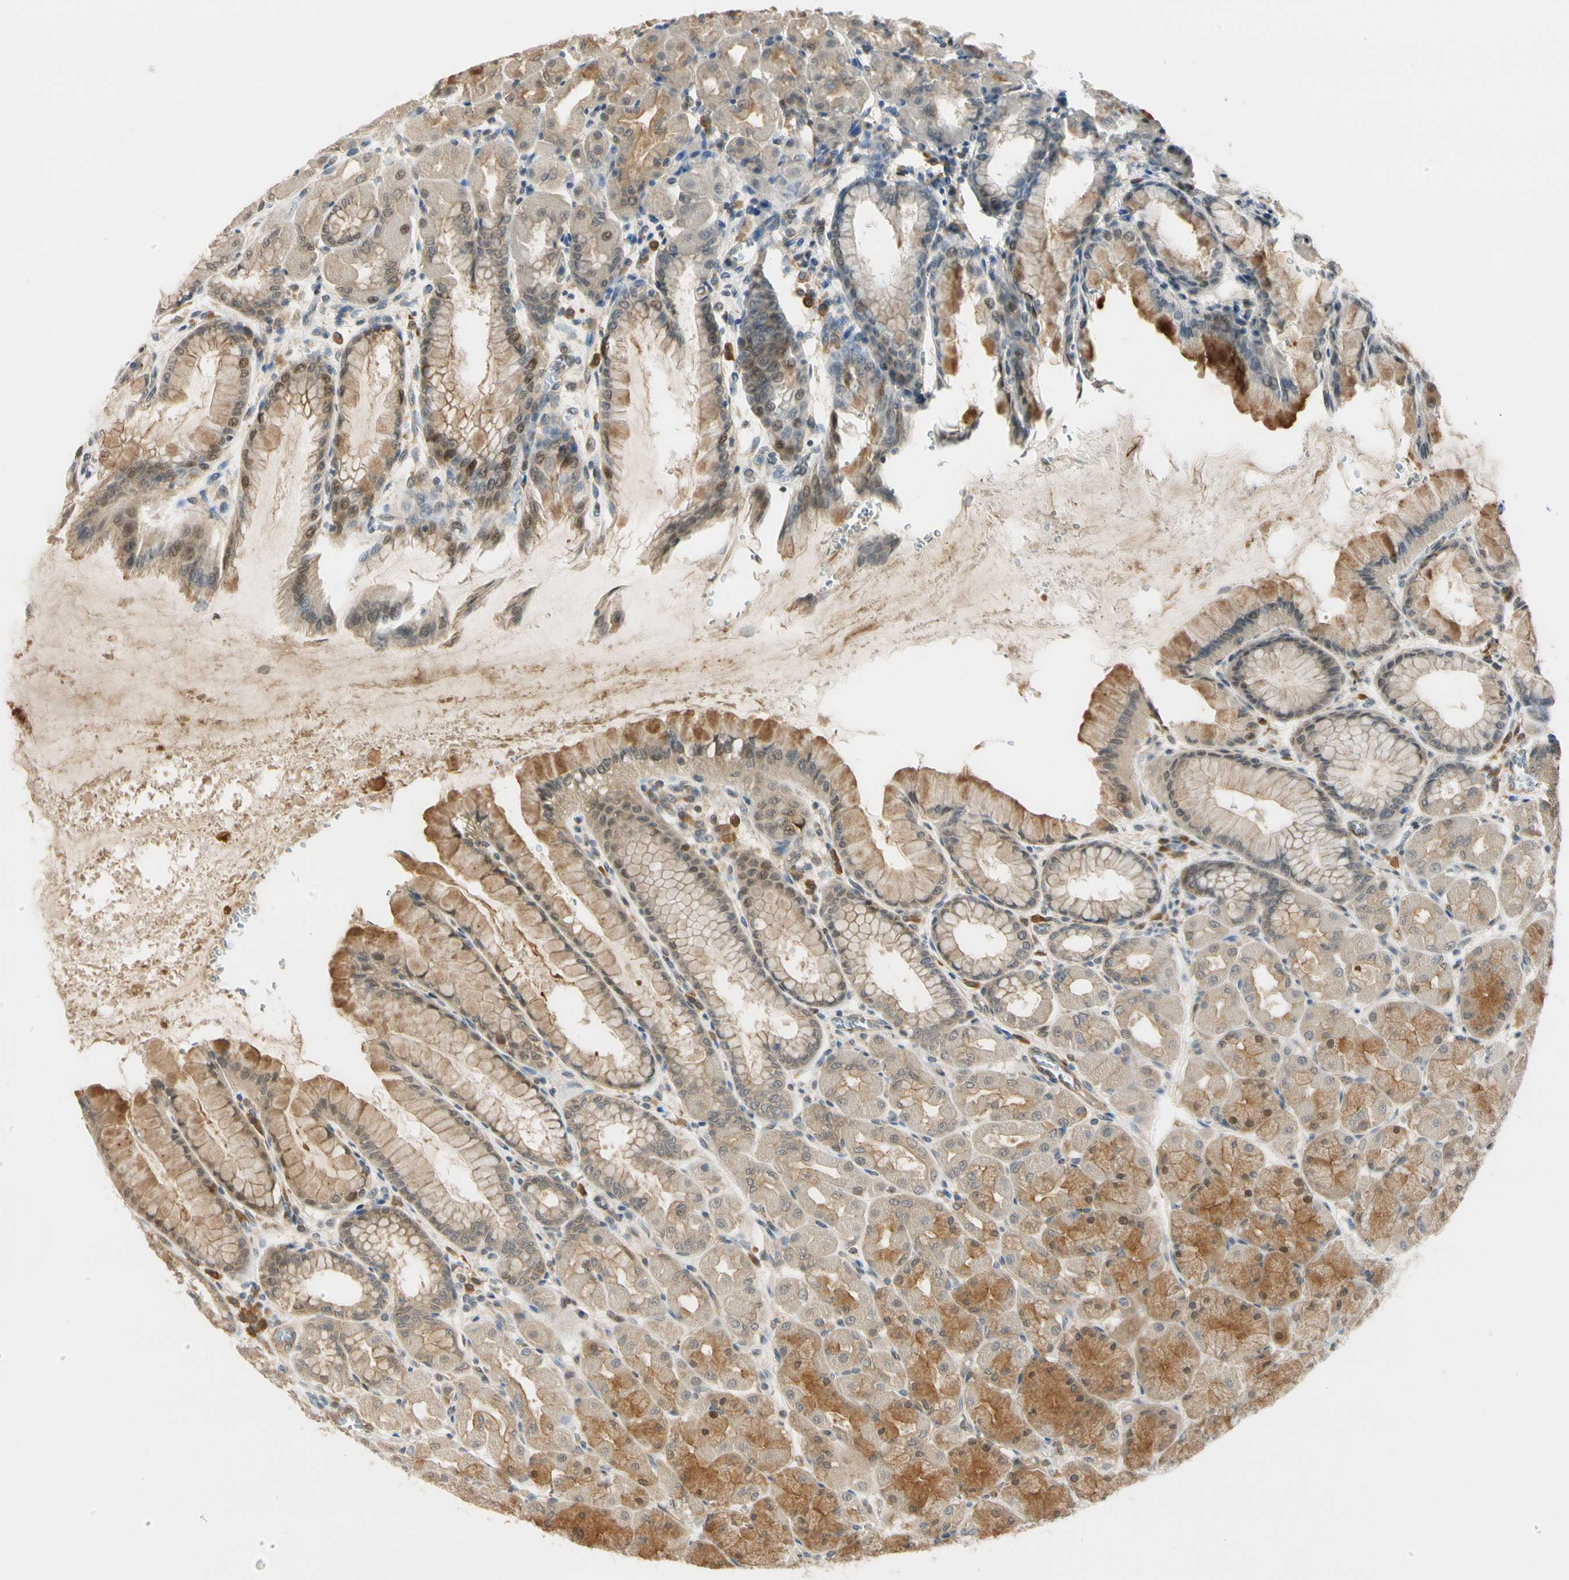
{"staining": {"intensity": "moderate", "quantity": "25%-75%", "location": "cytoplasmic/membranous"}, "tissue": "stomach", "cell_type": "Glandular cells", "image_type": "normal", "snomed": [{"axis": "morphology", "description": "Normal tissue, NOS"}, {"axis": "topography", "description": "Stomach, upper"}], "caption": "Glandular cells reveal medium levels of moderate cytoplasmic/membranous staining in about 25%-75% of cells in normal stomach.", "gene": "RASGRF1", "patient": {"sex": "female", "age": 56}}